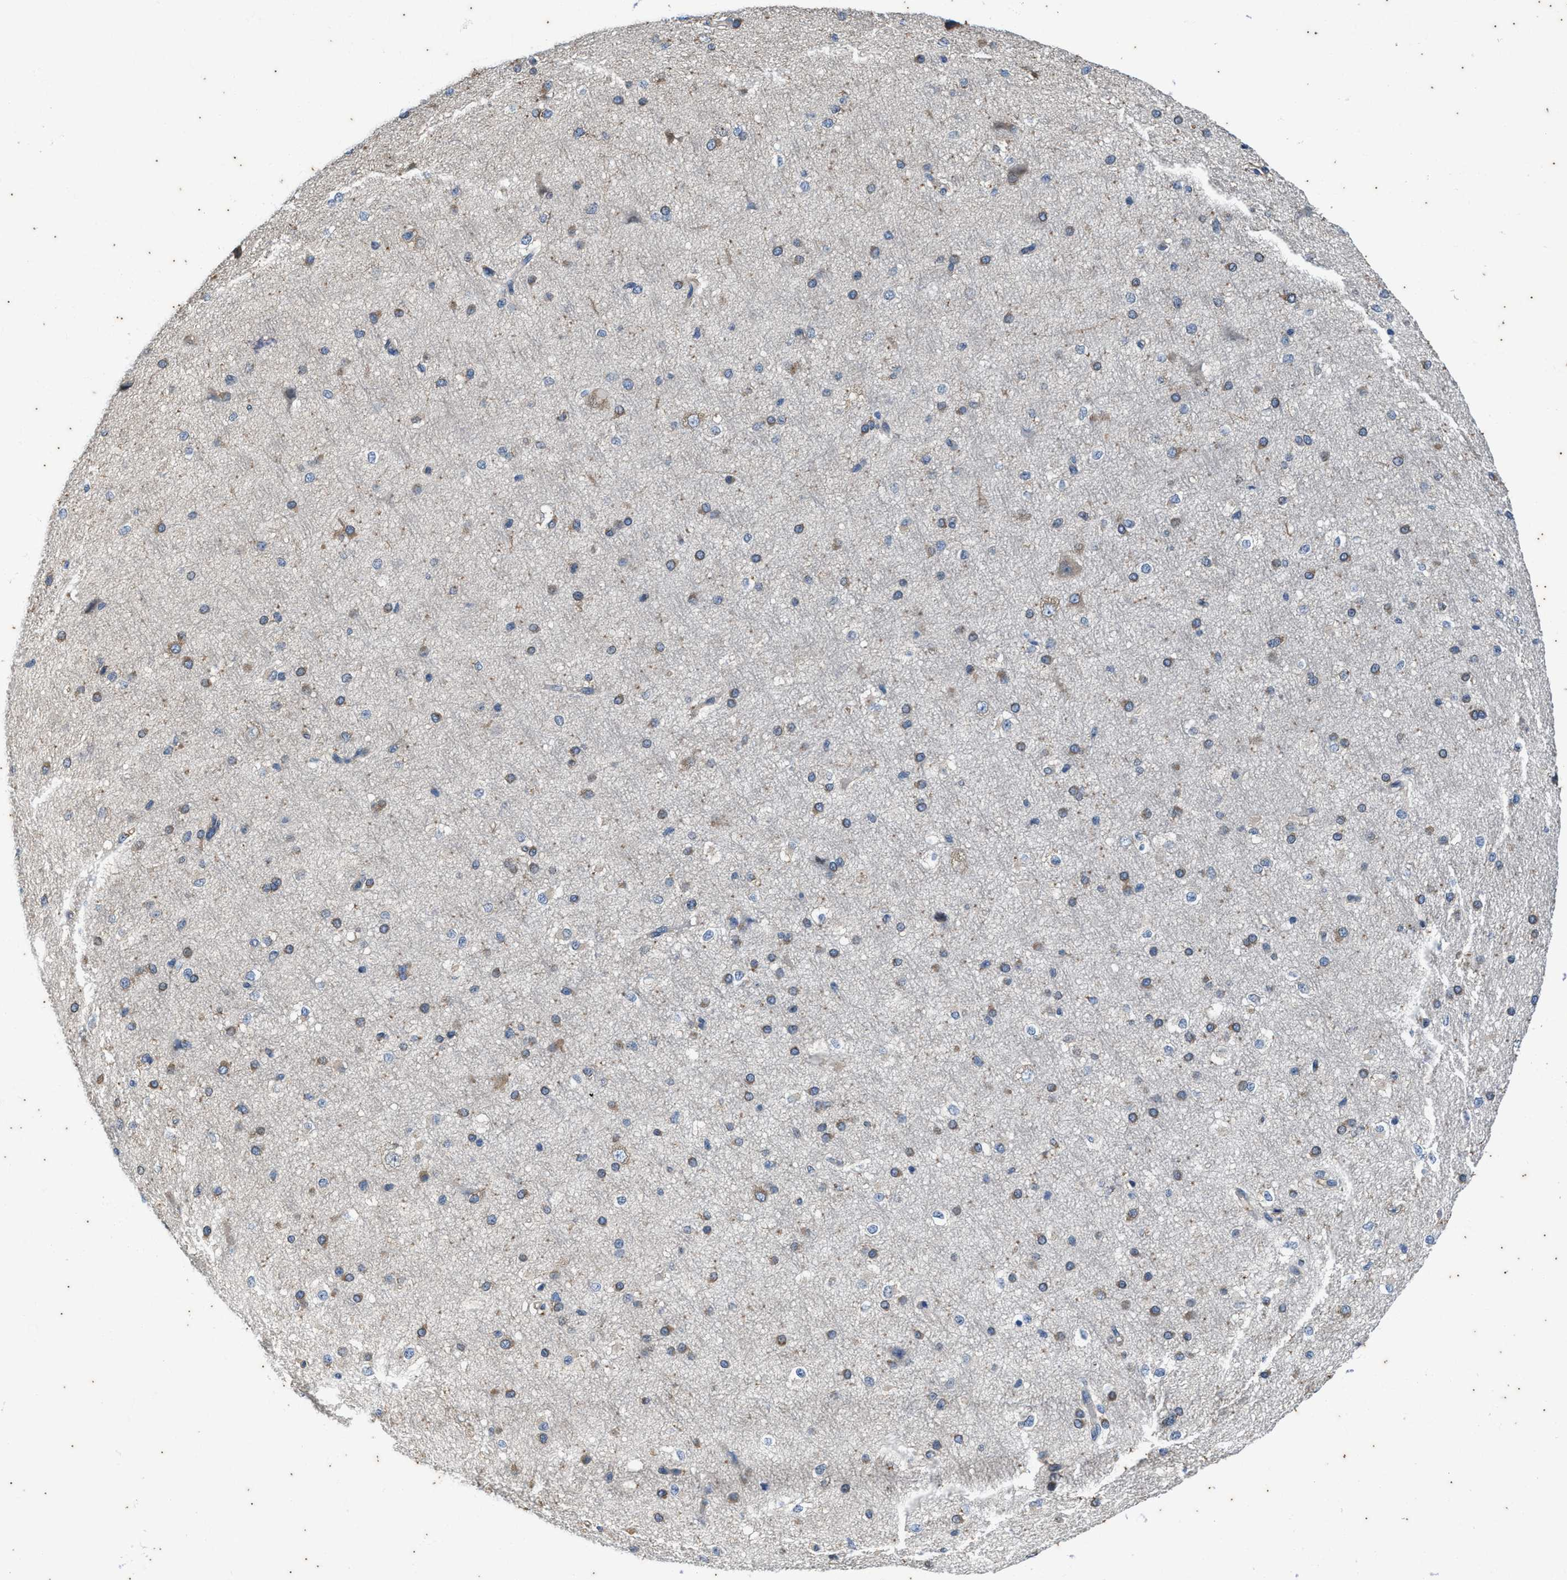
{"staining": {"intensity": "negative", "quantity": "none", "location": "none"}, "tissue": "cerebral cortex", "cell_type": "Endothelial cells", "image_type": "normal", "snomed": [{"axis": "morphology", "description": "Normal tissue, NOS"}, {"axis": "morphology", "description": "Developmental malformation"}, {"axis": "topography", "description": "Cerebral cortex"}], "caption": "Endothelial cells show no significant protein expression in benign cerebral cortex. Brightfield microscopy of immunohistochemistry stained with DAB (3,3'-diaminobenzidine) (brown) and hematoxylin (blue), captured at high magnification.", "gene": "COX19", "patient": {"sex": "female", "age": 30}}